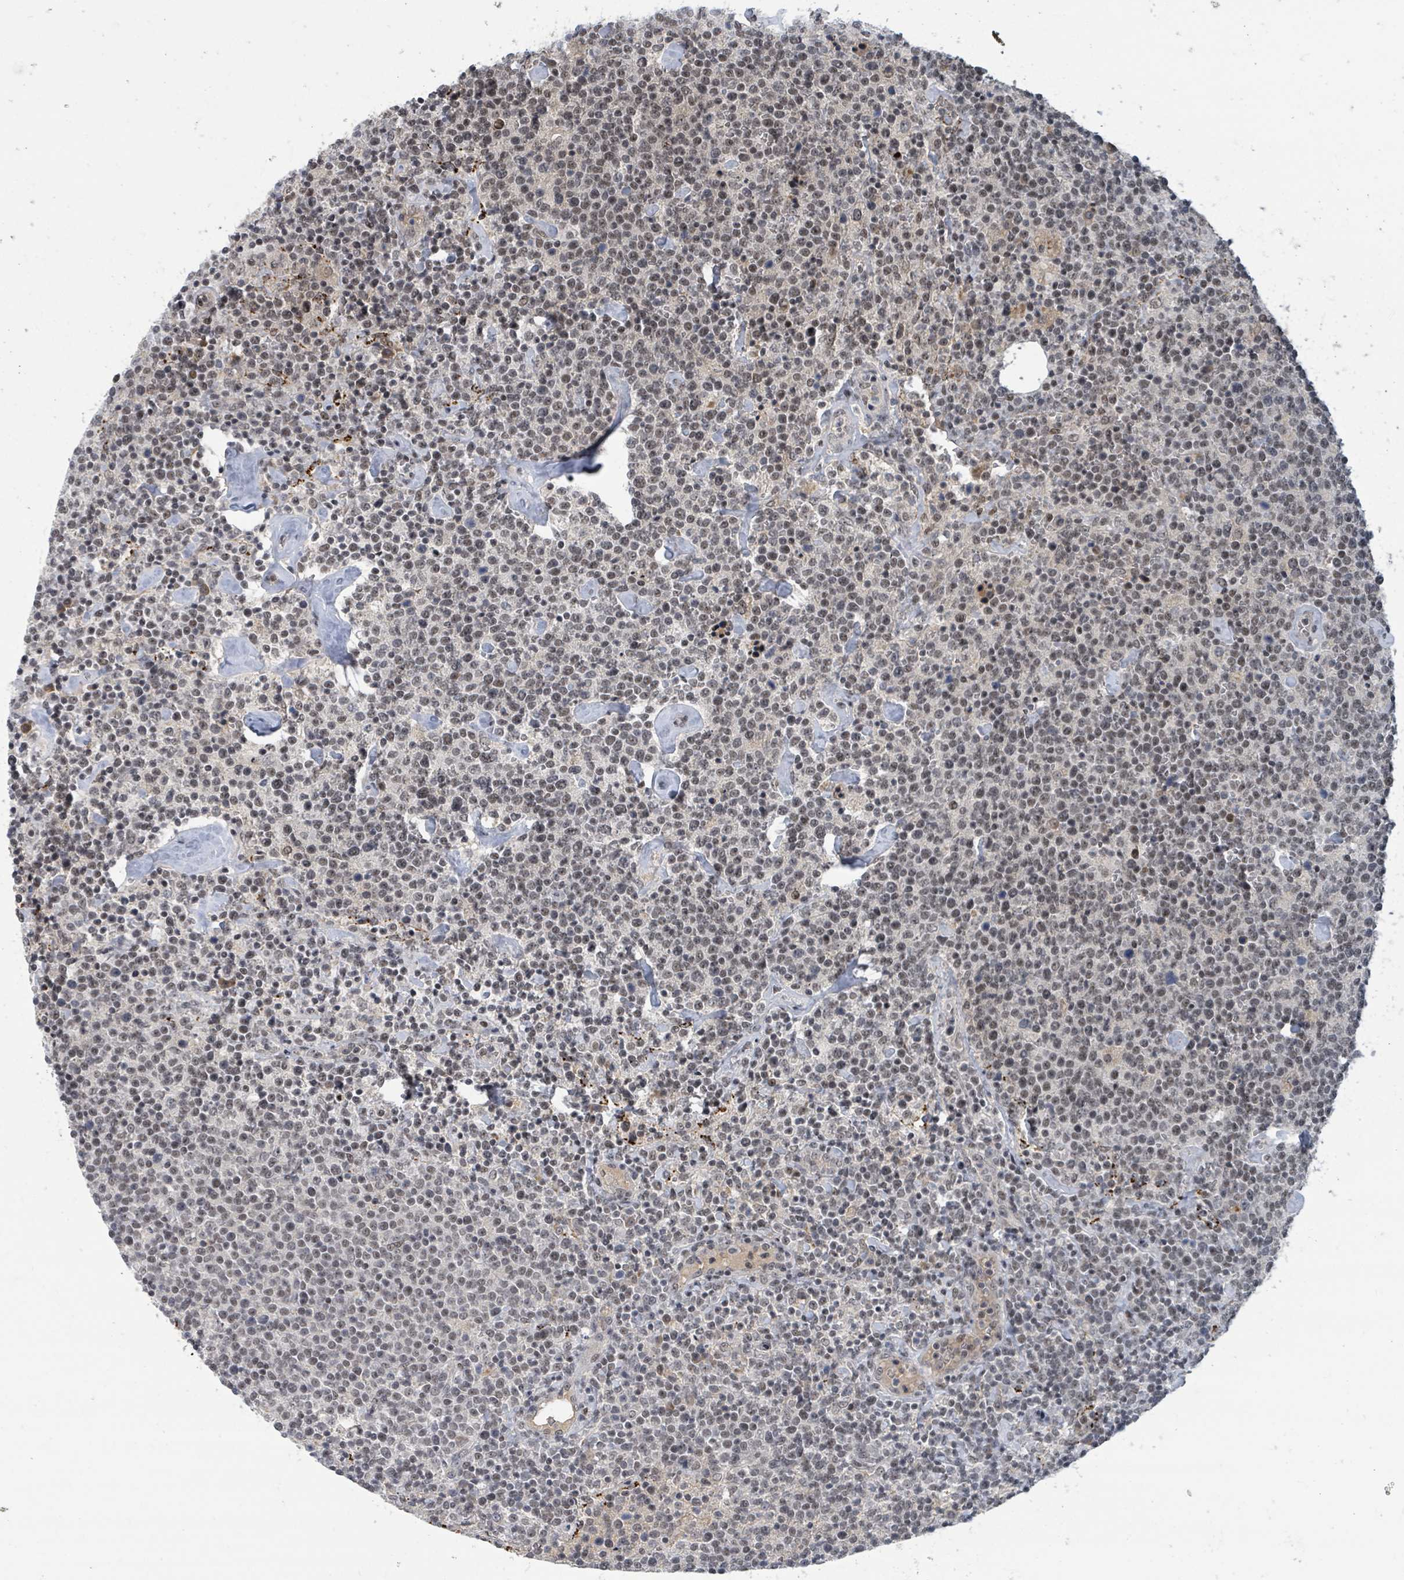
{"staining": {"intensity": "moderate", "quantity": ">75%", "location": "nuclear"}, "tissue": "lymphoma", "cell_type": "Tumor cells", "image_type": "cancer", "snomed": [{"axis": "morphology", "description": "Malignant lymphoma, non-Hodgkin's type, High grade"}, {"axis": "topography", "description": "Lymph node"}], "caption": "Immunohistochemistry (IHC) histopathology image of neoplastic tissue: lymphoma stained using IHC demonstrates medium levels of moderate protein expression localized specifically in the nuclear of tumor cells, appearing as a nuclear brown color.", "gene": "ZBTB14", "patient": {"sex": "male", "age": 61}}